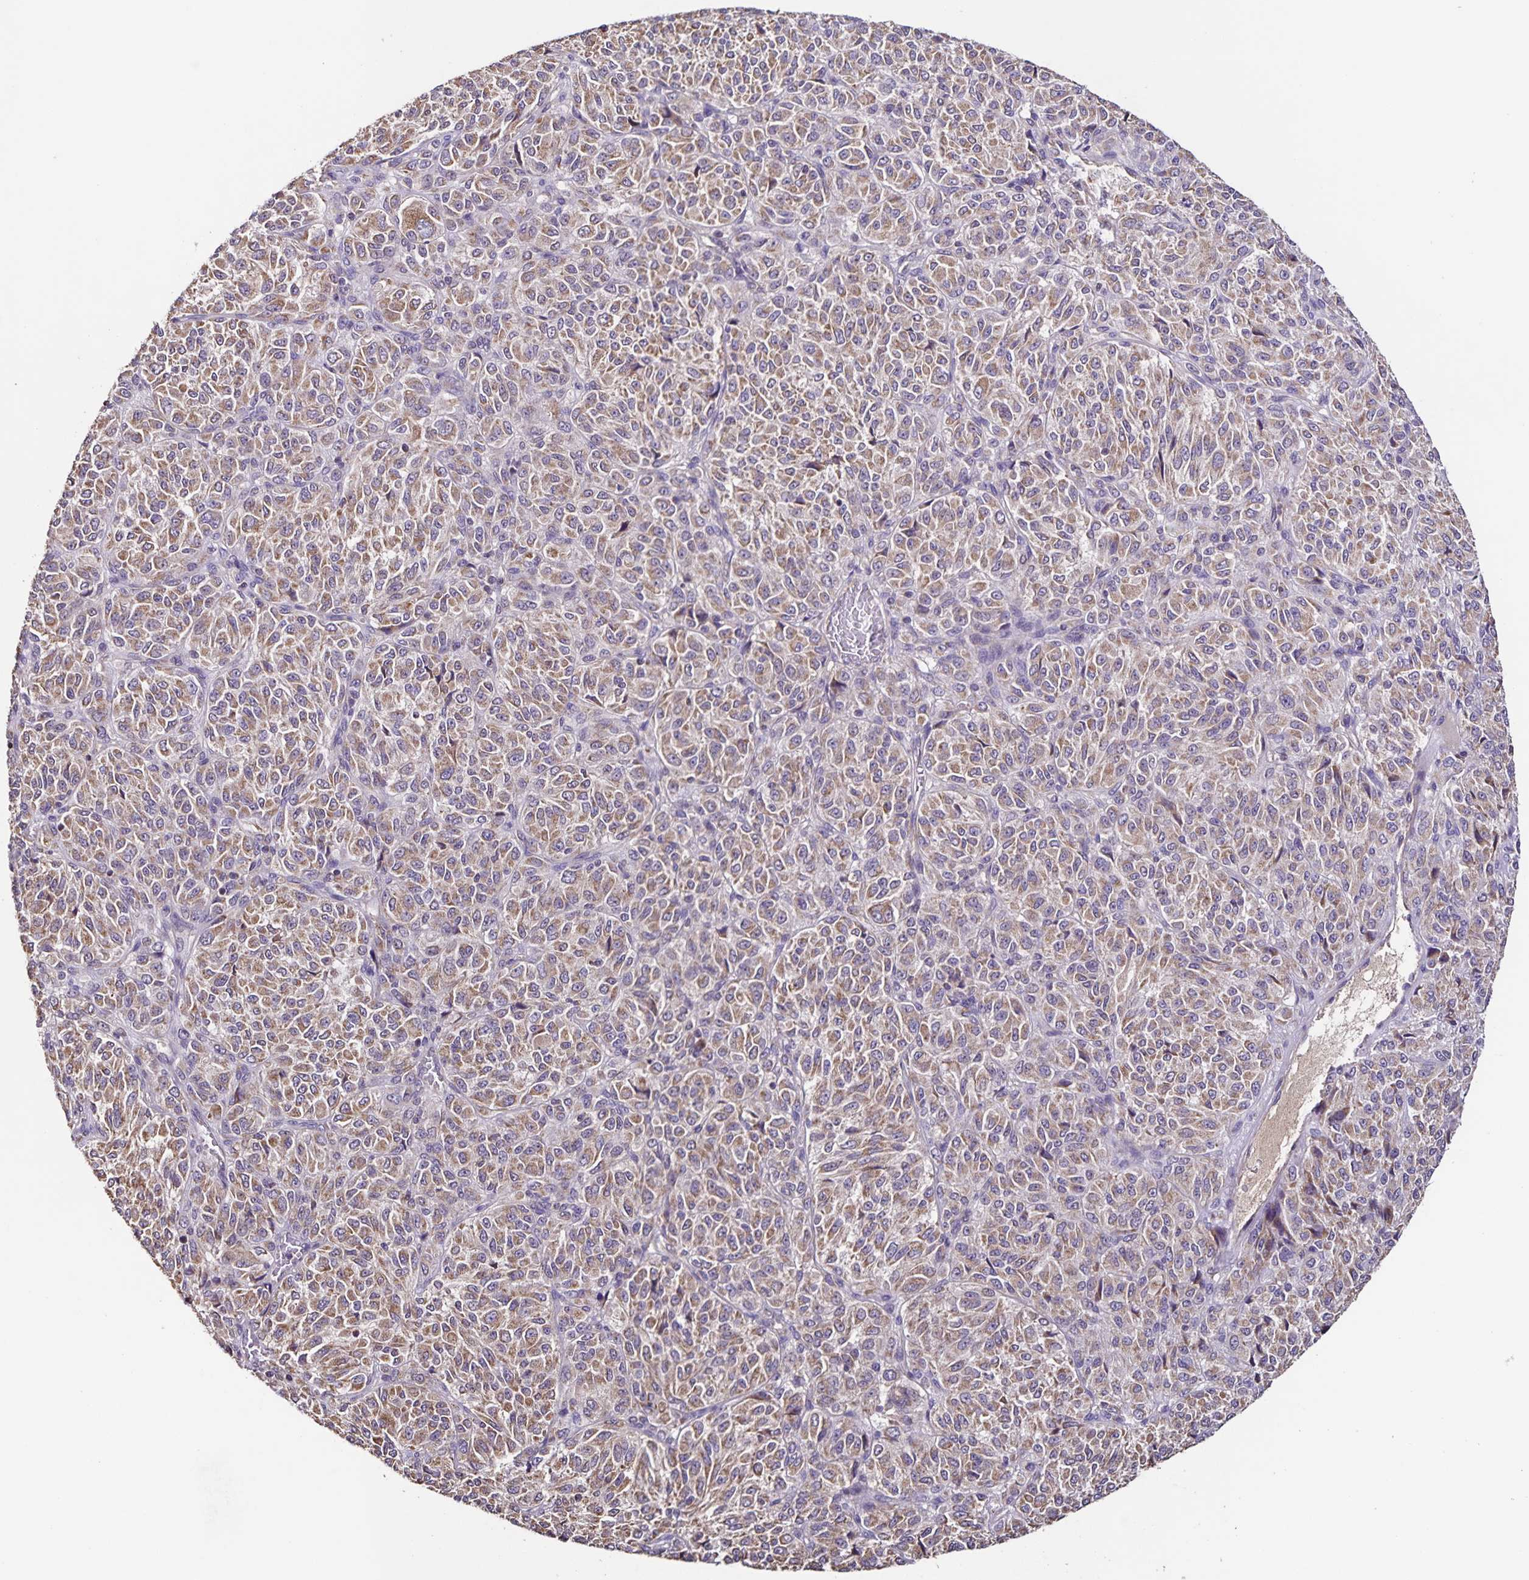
{"staining": {"intensity": "weak", "quantity": ">75%", "location": "cytoplasmic/membranous"}, "tissue": "melanoma", "cell_type": "Tumor cells", "image_type": "cancer", "snomed": [{"axis": "morphology", "description": "Malignant melanoma, Metastatic site"}, {"axis": "topography", "description": "Brain"}], "caption": "A high-resolution micrograph shows immunohistochemistry (IHC) staining of melanoma, which exhibits weak cytoplasmic/membranous positivity in approximately >75% of tumor cells. Nuclei are stained in blue.", "gene": "MAN1A1", "patient": {"sex": "female", "age": 56}}